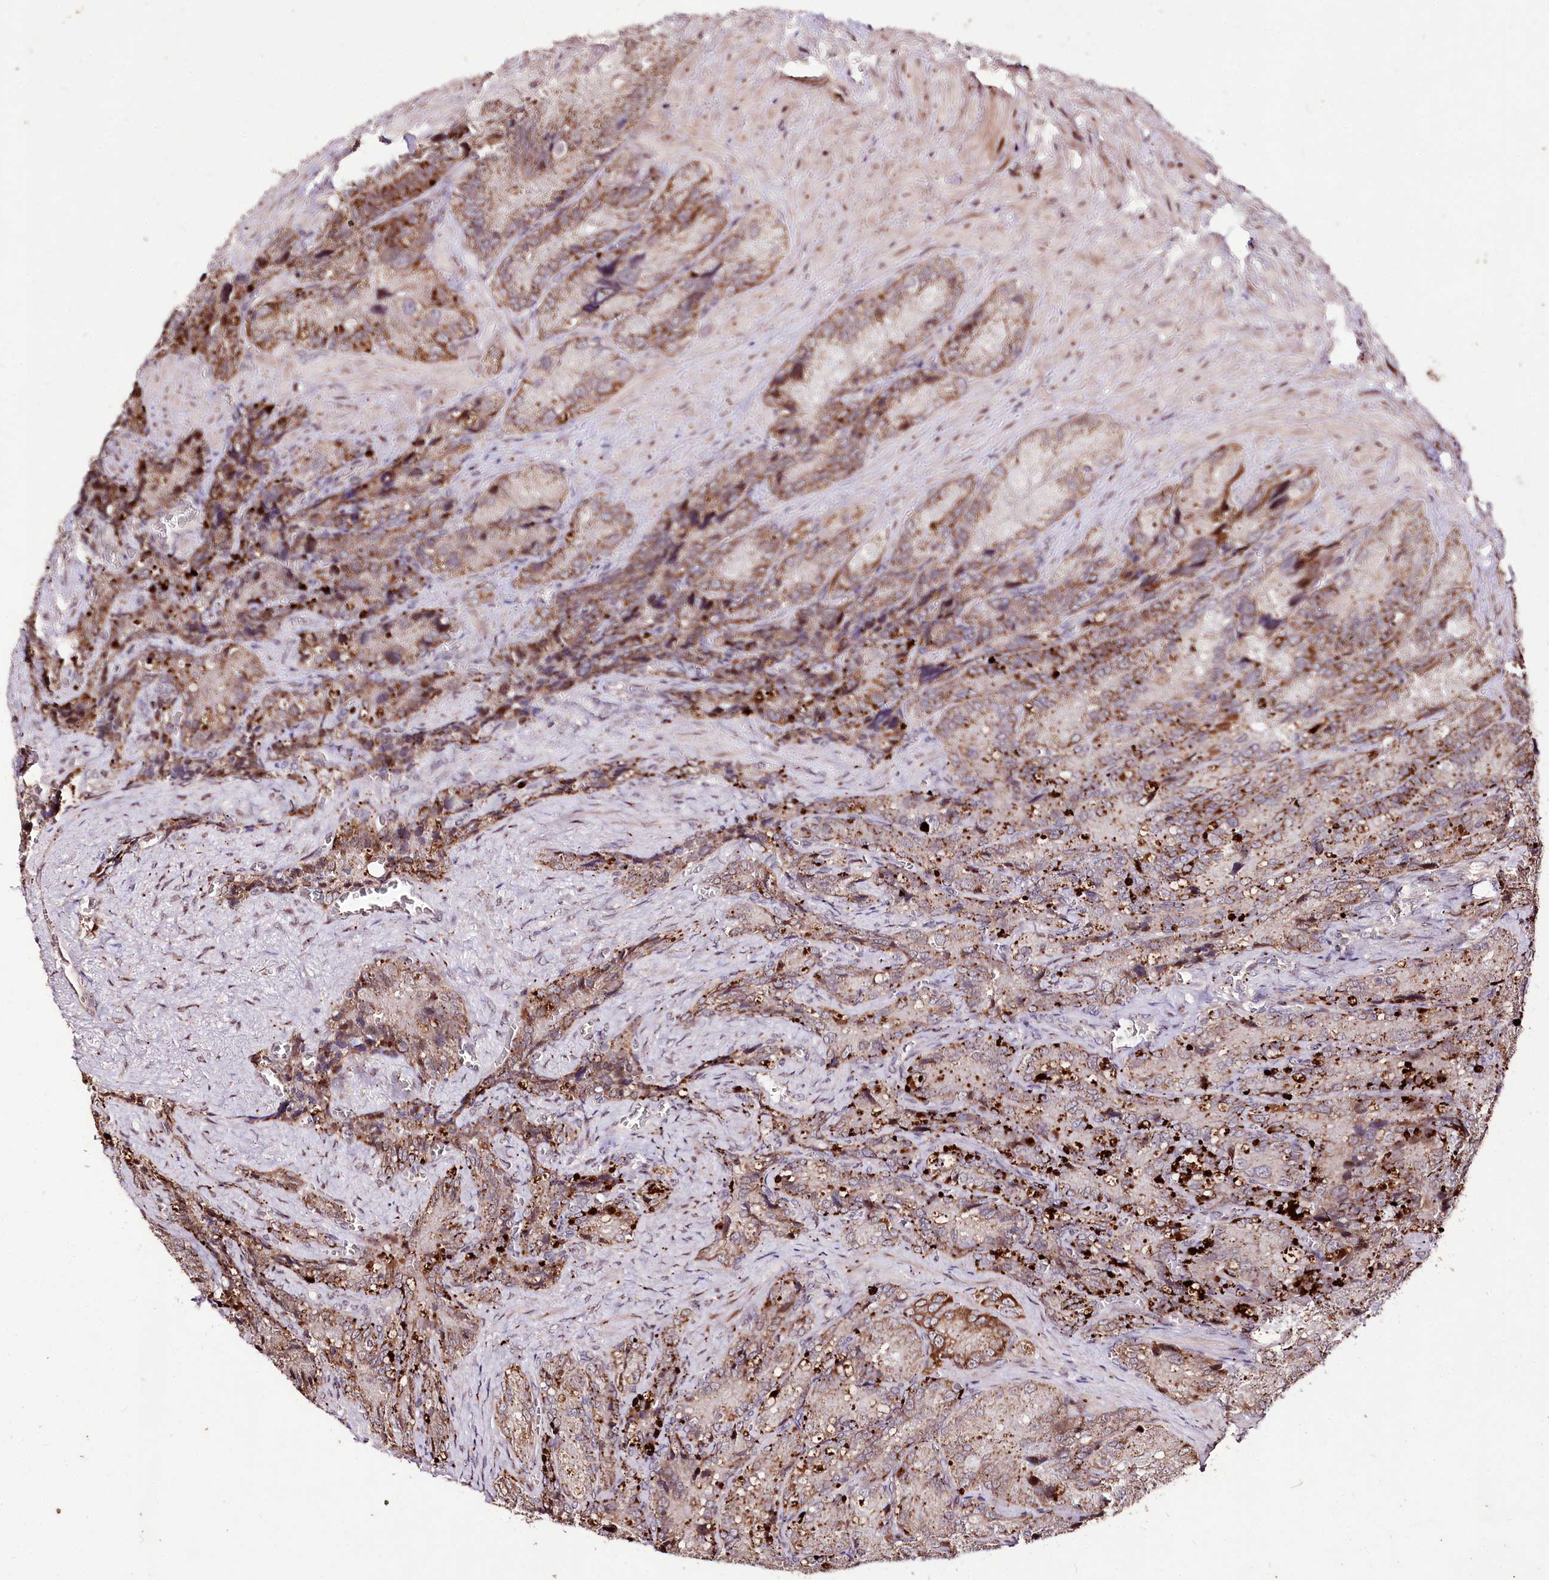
{"staining": {"intensity": "moderate", "quantity": ">75%", "location": "cytoplasmic/membranous"}, "tissue": "seminal vesicle", "cell_type": "Glandular cells", "image_type": "normal", "snomed": [{"axis": "morphology", "description": "Normal tissue, NOS"}, {"axis": "topography", "description": "Seminal veicle"}], "caption": "High-power microscopy captured an immunohistochemistry (IHC) histopathology image of unremarkable seminal vesicle, revealing moderate cytoplasmic/membranous expression in about >75% of glandular cells. The staining was performed using DAB to visualize the protein expression in brown, while the nuclei were stained in blue with hematoxylin (Magnification: 20x).", "gene": "CARD19", "patient": {"sex": "male", "age": 62}}